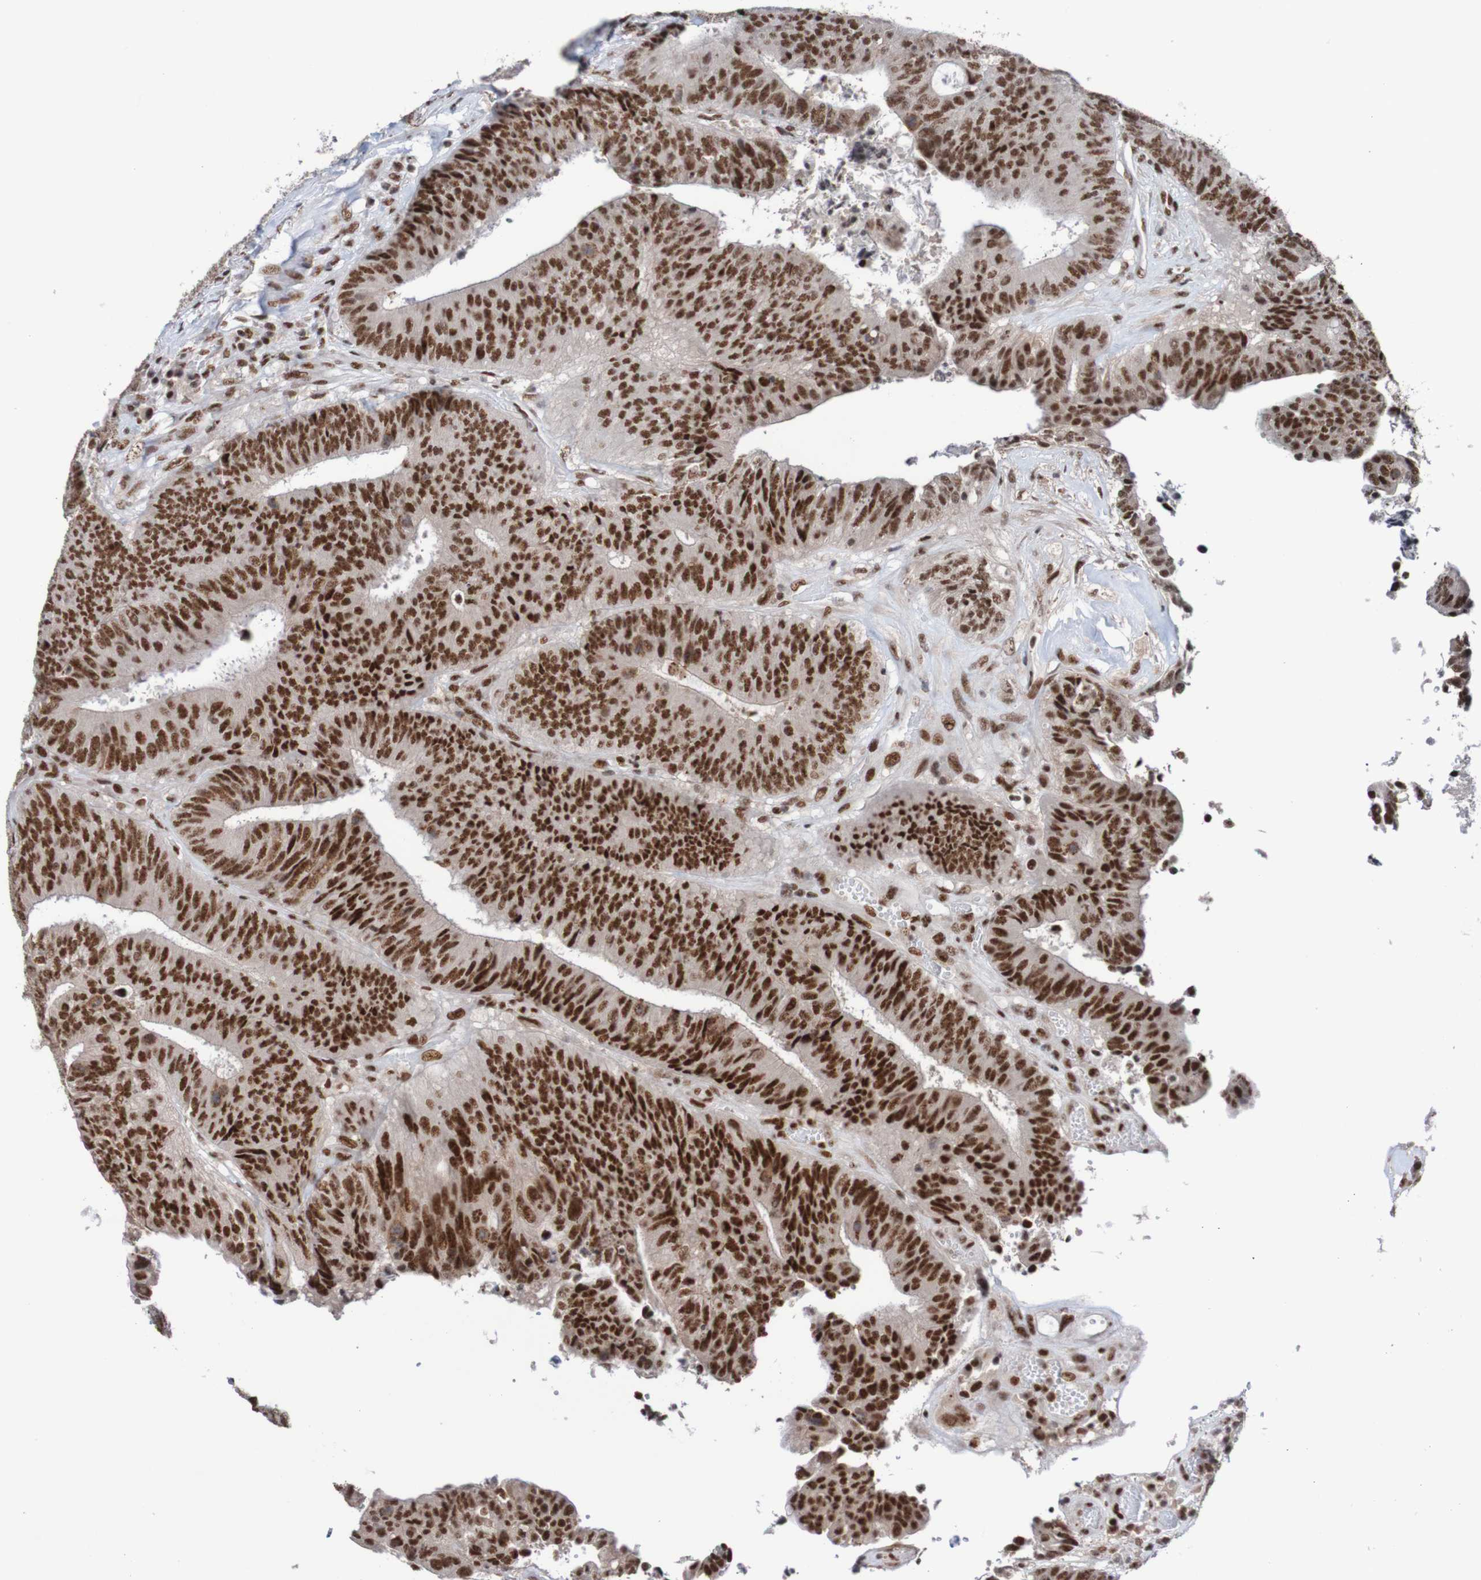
{"staining": {"intensity": "strong", "quantity": ">75%", "location": "nuclear"}, "tissue": "colorectal cancer", "cell_type": "Tumor cells", "image_type": "cancer", "snomed": [{"axis": "morphology", "description": "Adenocarcinoma, NOS"}, {"axis": "topography", "description": "Rectum"}], "caption": "Colorectal cancer (adenocarcinoma) stained for a protein shows strong nuclear positivity in tumor cells. (brown staining indicates protein expression, while blue staining denotes nuclei).", "gene": "CDC5L", "patient": {"sex": "male", "age": 72}}